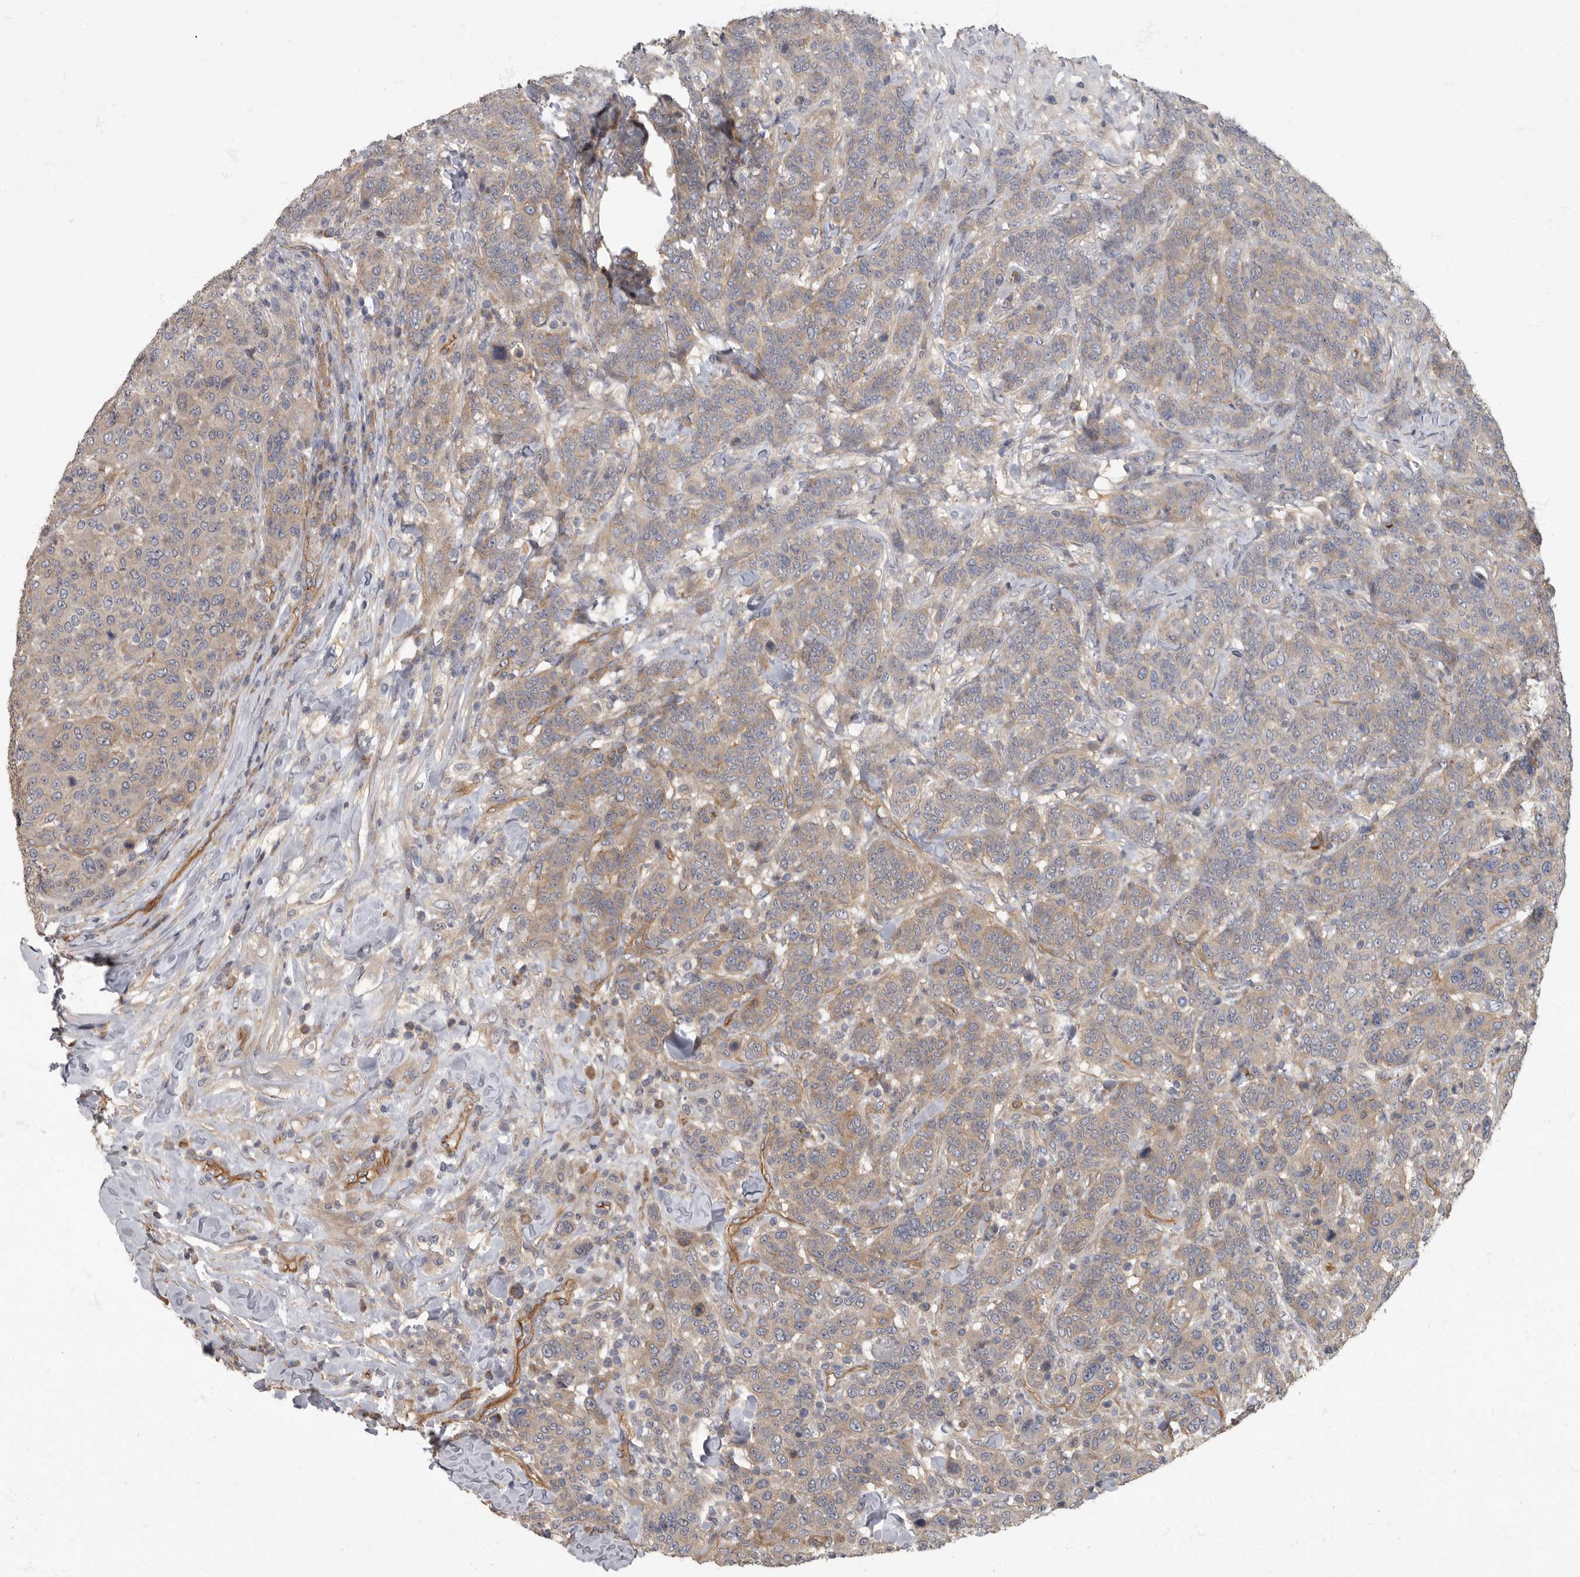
{"staining": {"intensity": "weak", "quantity": "25%-75%", "location": "cytoplasmic/membranous"}, "tissue": "breast cancer", "cell_type": "Tumor cells", "image_type": "cancer", "snomed": [{"axis": "morphology", "description": "Duct carcinoma"}, {"axis": "topography", "description": "Breast"}], "caption": "Breast cancer tissue displays weak cytoplasmic/membranous positivity in about 25%-75% of tumor cells, visualized by immunohistochemistry. The protein is stained brown, and the nuclei are stained in blue (DAB IHC with brightfield microscopy, high magnification).", "gene": "PDK1", "patient": {"sex": "female", "age": 37}}